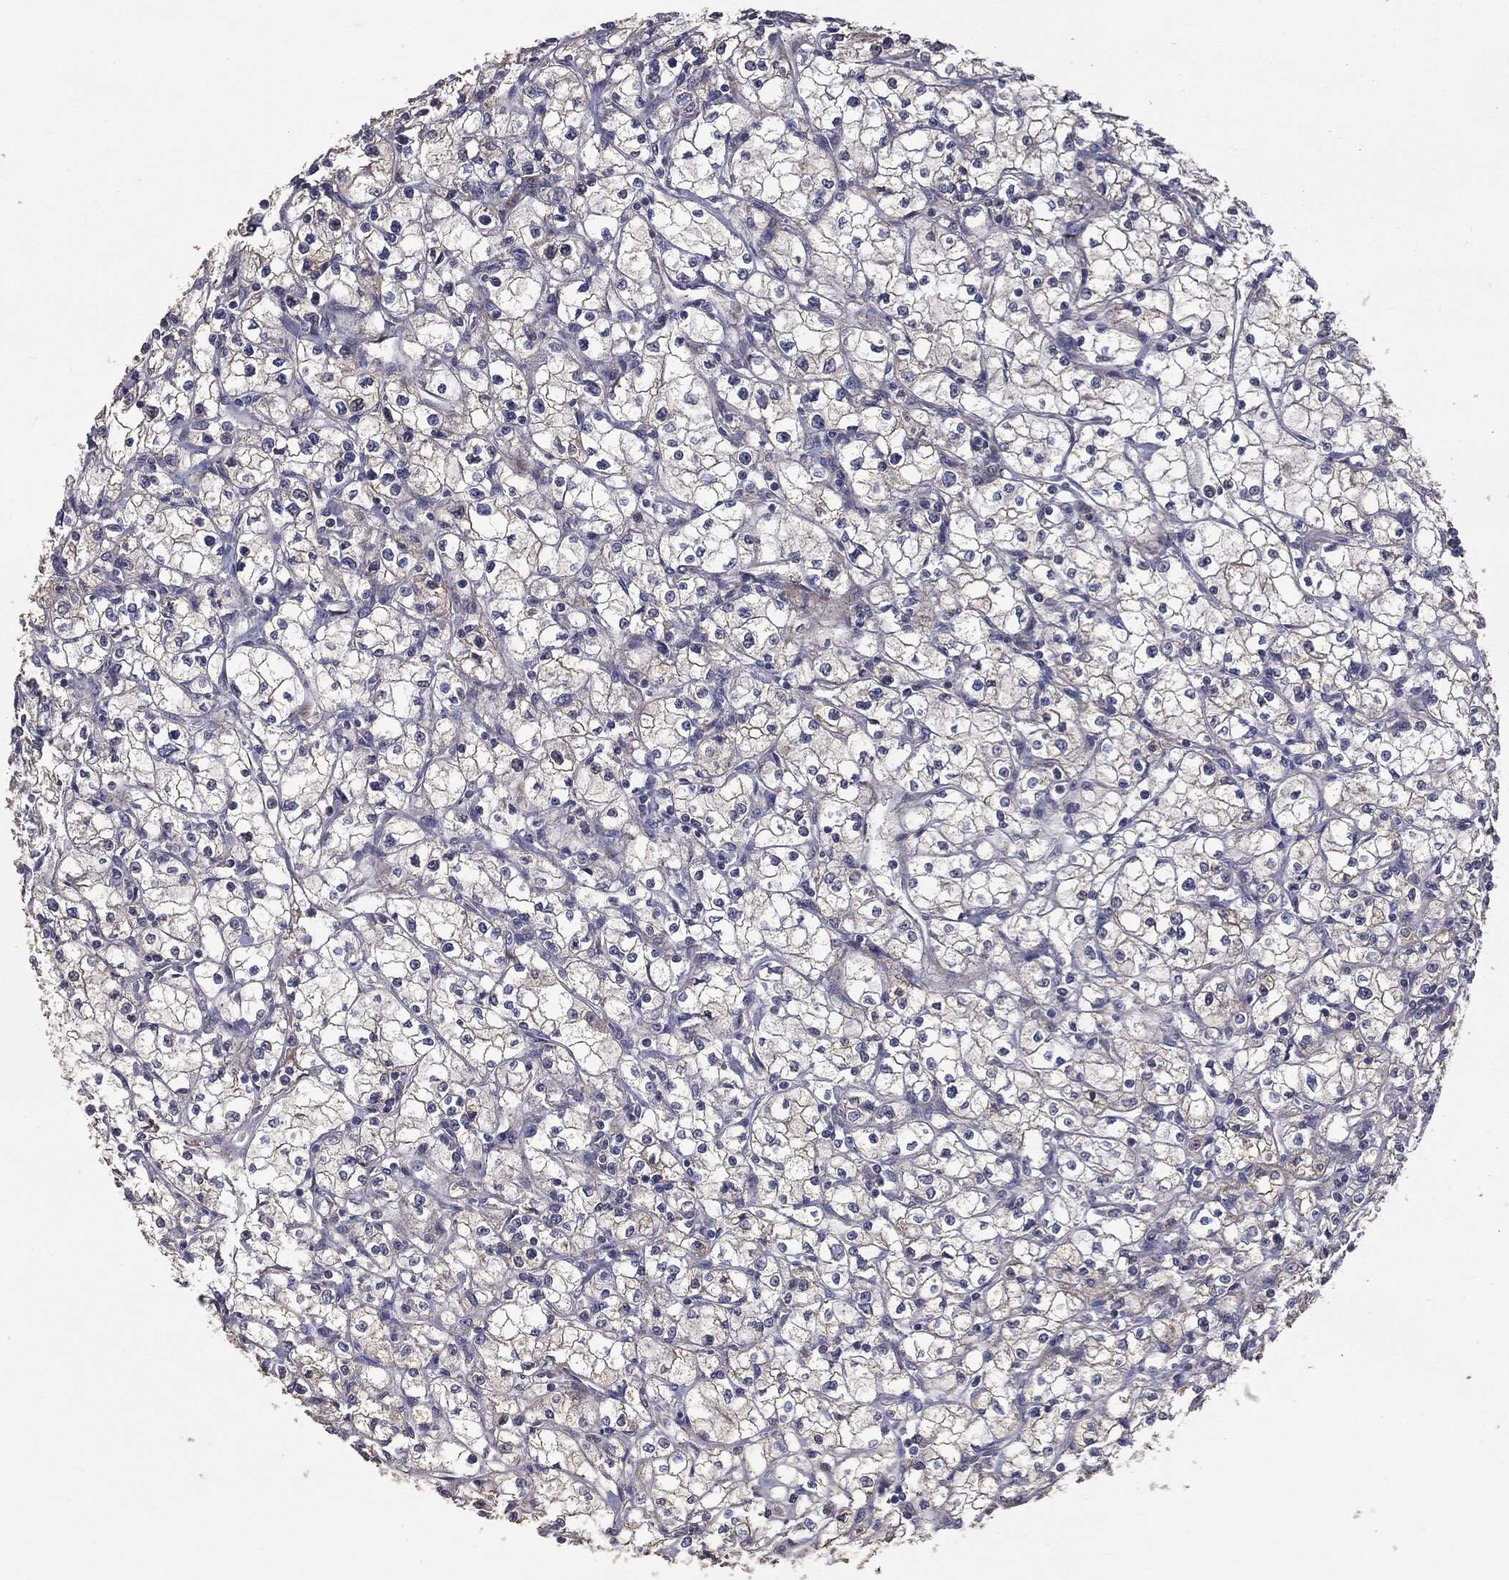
{"staining": {"intensity": "negative", "quantity": "none", "location": "none"}, "tissue": "renal cancer", "cell_type": "Tumor cells", "image_type": "cancer", "snomed": [{"axis": "morphology", "description": "Adenocarcinoma, NOS"}, {"axis": "topography", "description": "Kidney"}], "caption": "A photomicrograph of adenocarcinoma (renal) stained for a protein demonstrates no brown staining in tumor cells. (DAB (3,3'-diaminobenzidine) IHC with hematoxylin counter stain).", "gene": "MTOR", "patient": {"sex": "male", "age": 67}}